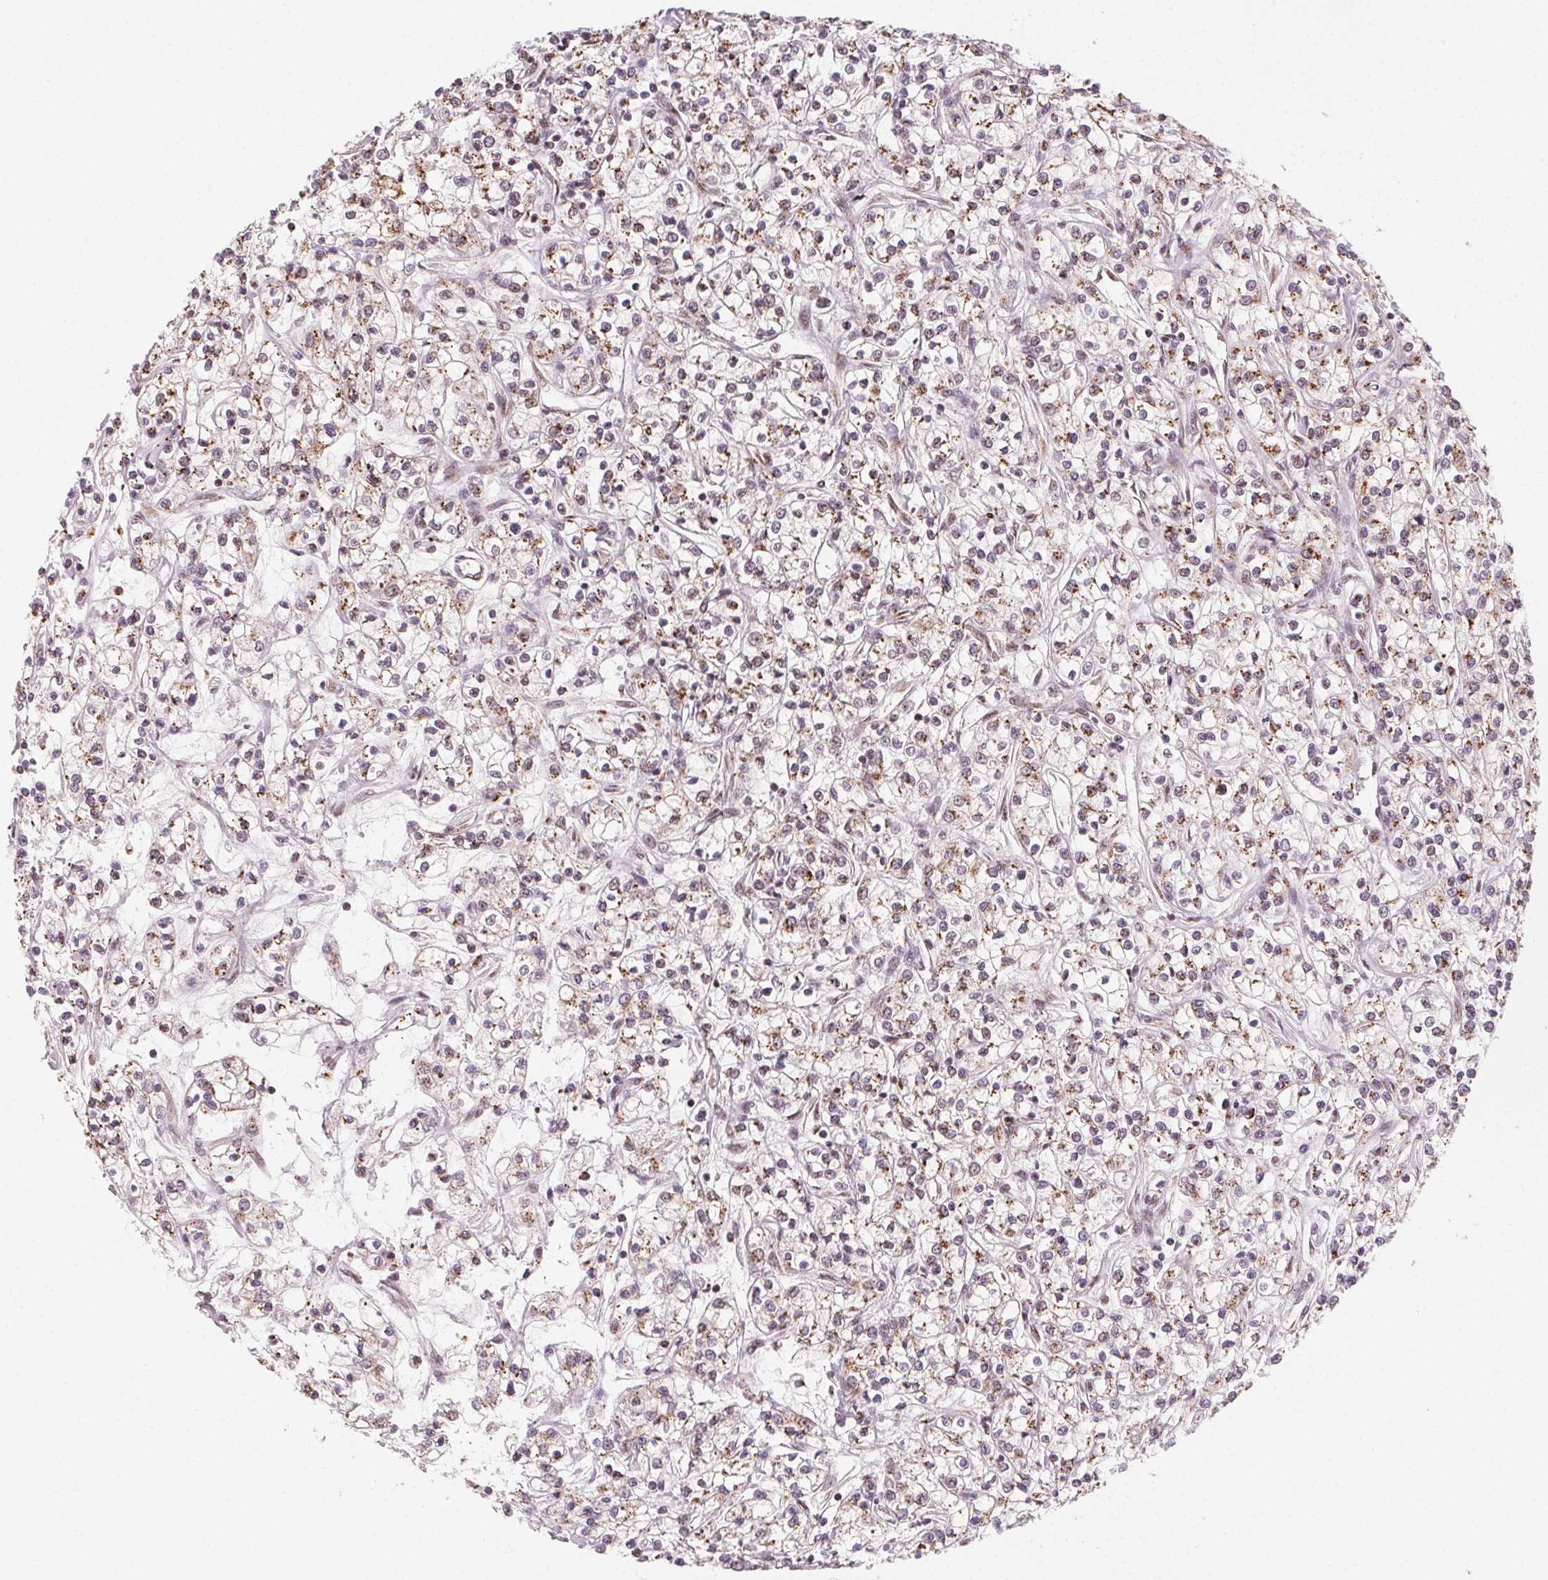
{"staining": {"intensity": "moderate", "quantity": ">75%", "location": "cytoplasmic/membranous"}, "tissue": "renal cancer", "cell_type": "Tumor cells", "image_type": "cancer", "snomed": [{"axis": "morphology", "description": "Adenocarcinoma, NOS"}, {"axis": "topography", "description": "Kidney"}], "caption": "Immunohistochemistry (IHC) (DAB) staining of human renal cancer (adenocarcinoma) displays moderate cytoplasmic/membranous protein positivity in about >75% of tumor cells. The protein is shown in brown color, while the nuclei are stained blue.", "gene": "TOPORS", "patient": {"sex": "female", "age": 59}}